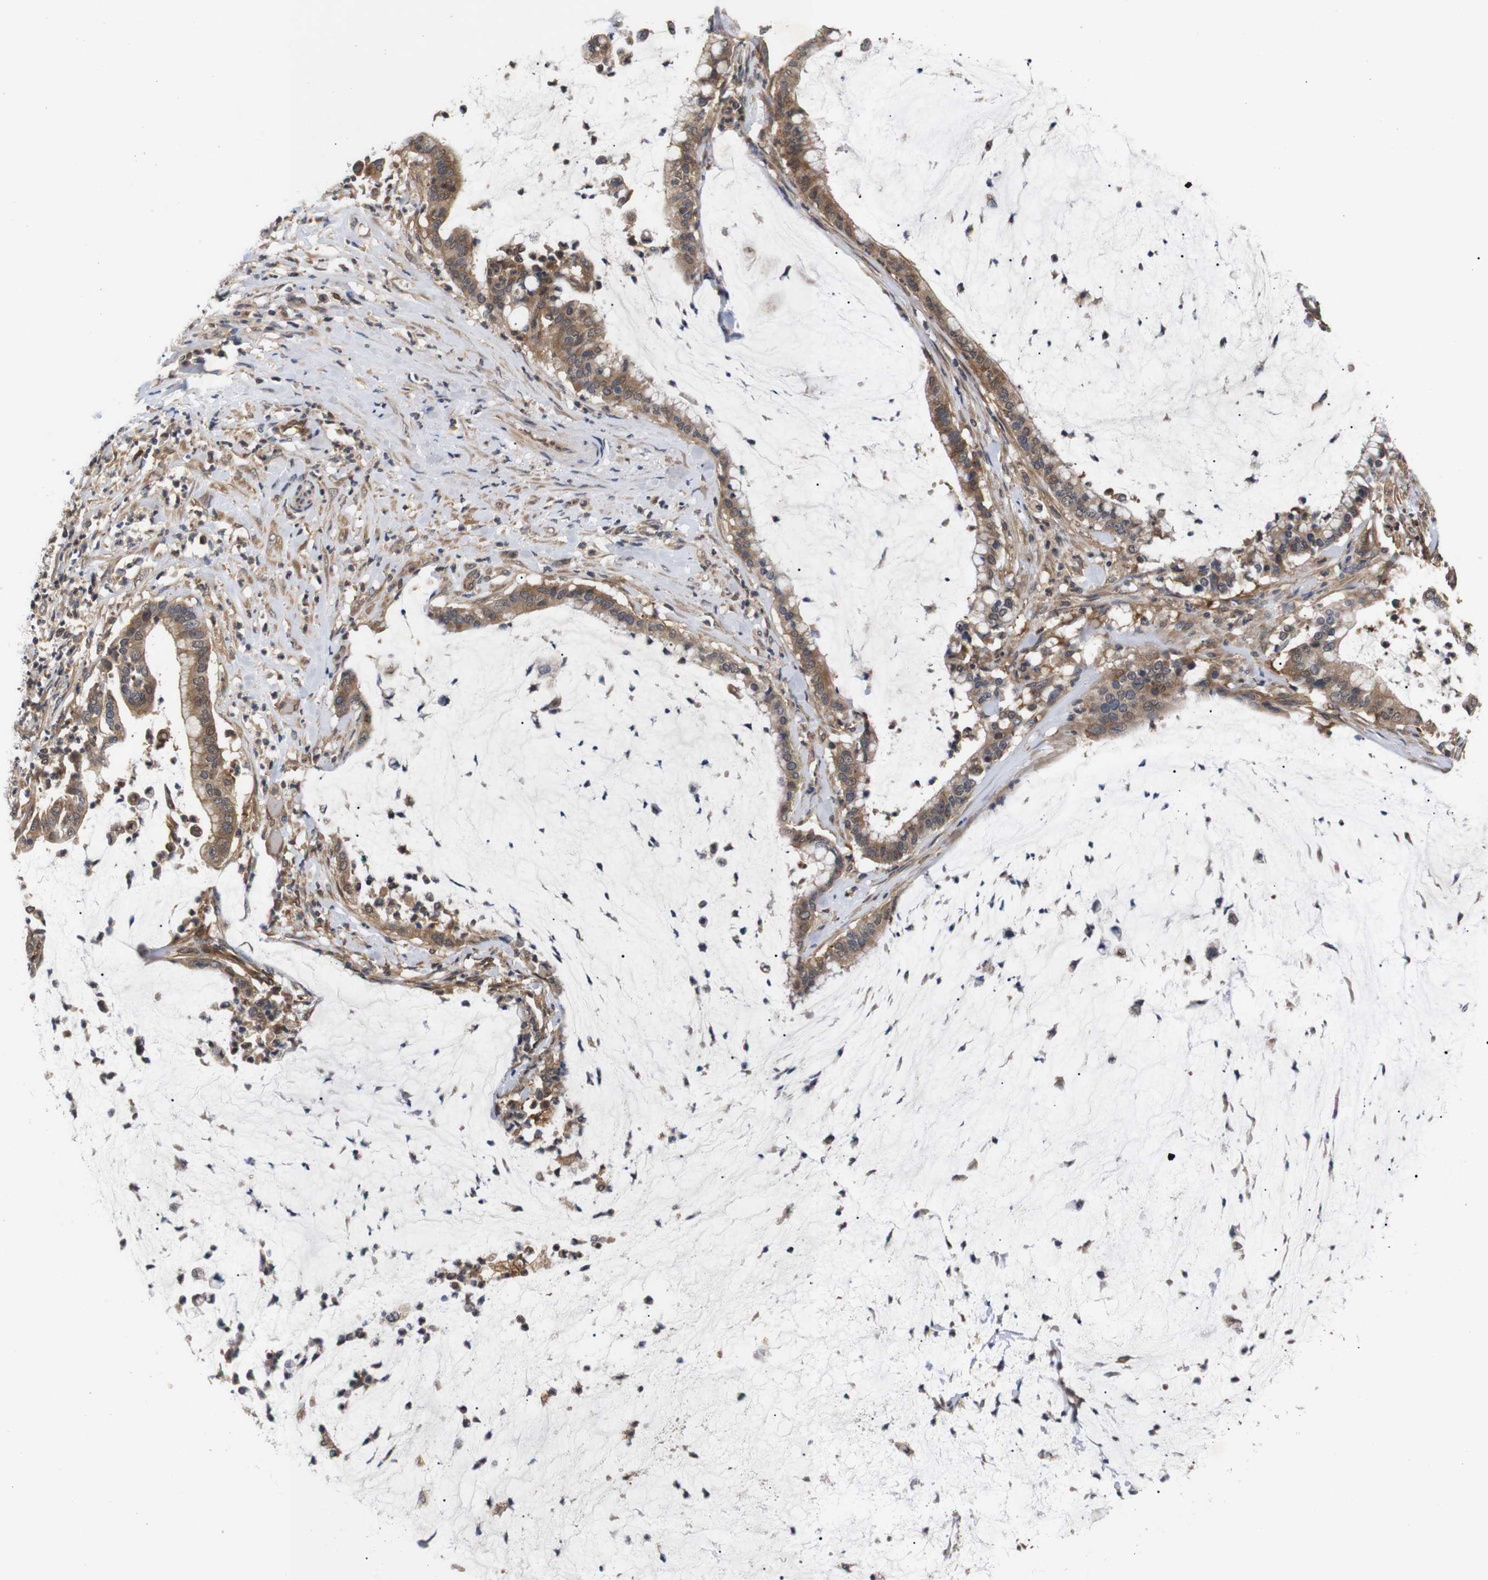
{"staining": {"intensity": "moderate", "quantity": ">75%", "location": "cytoplasmic/membranous"}, "tissue": "pancreatic cancer", "cell_type": "Tumor cells", "image_type": "cancer", "snomed": [{"axis": "morphology", "description": "Adenocarcinoma, NOS"}, {"axis": "topography", "description": "Pancreas"}], "caption": "Pancreatic cancer stained with a brown dye demonstrates moderate cytoplasmic/membranous positive positivity in approximately >75% of tumor cells.", "gene": "DDR1", "patient": {"sex": "male", "age": 41}}